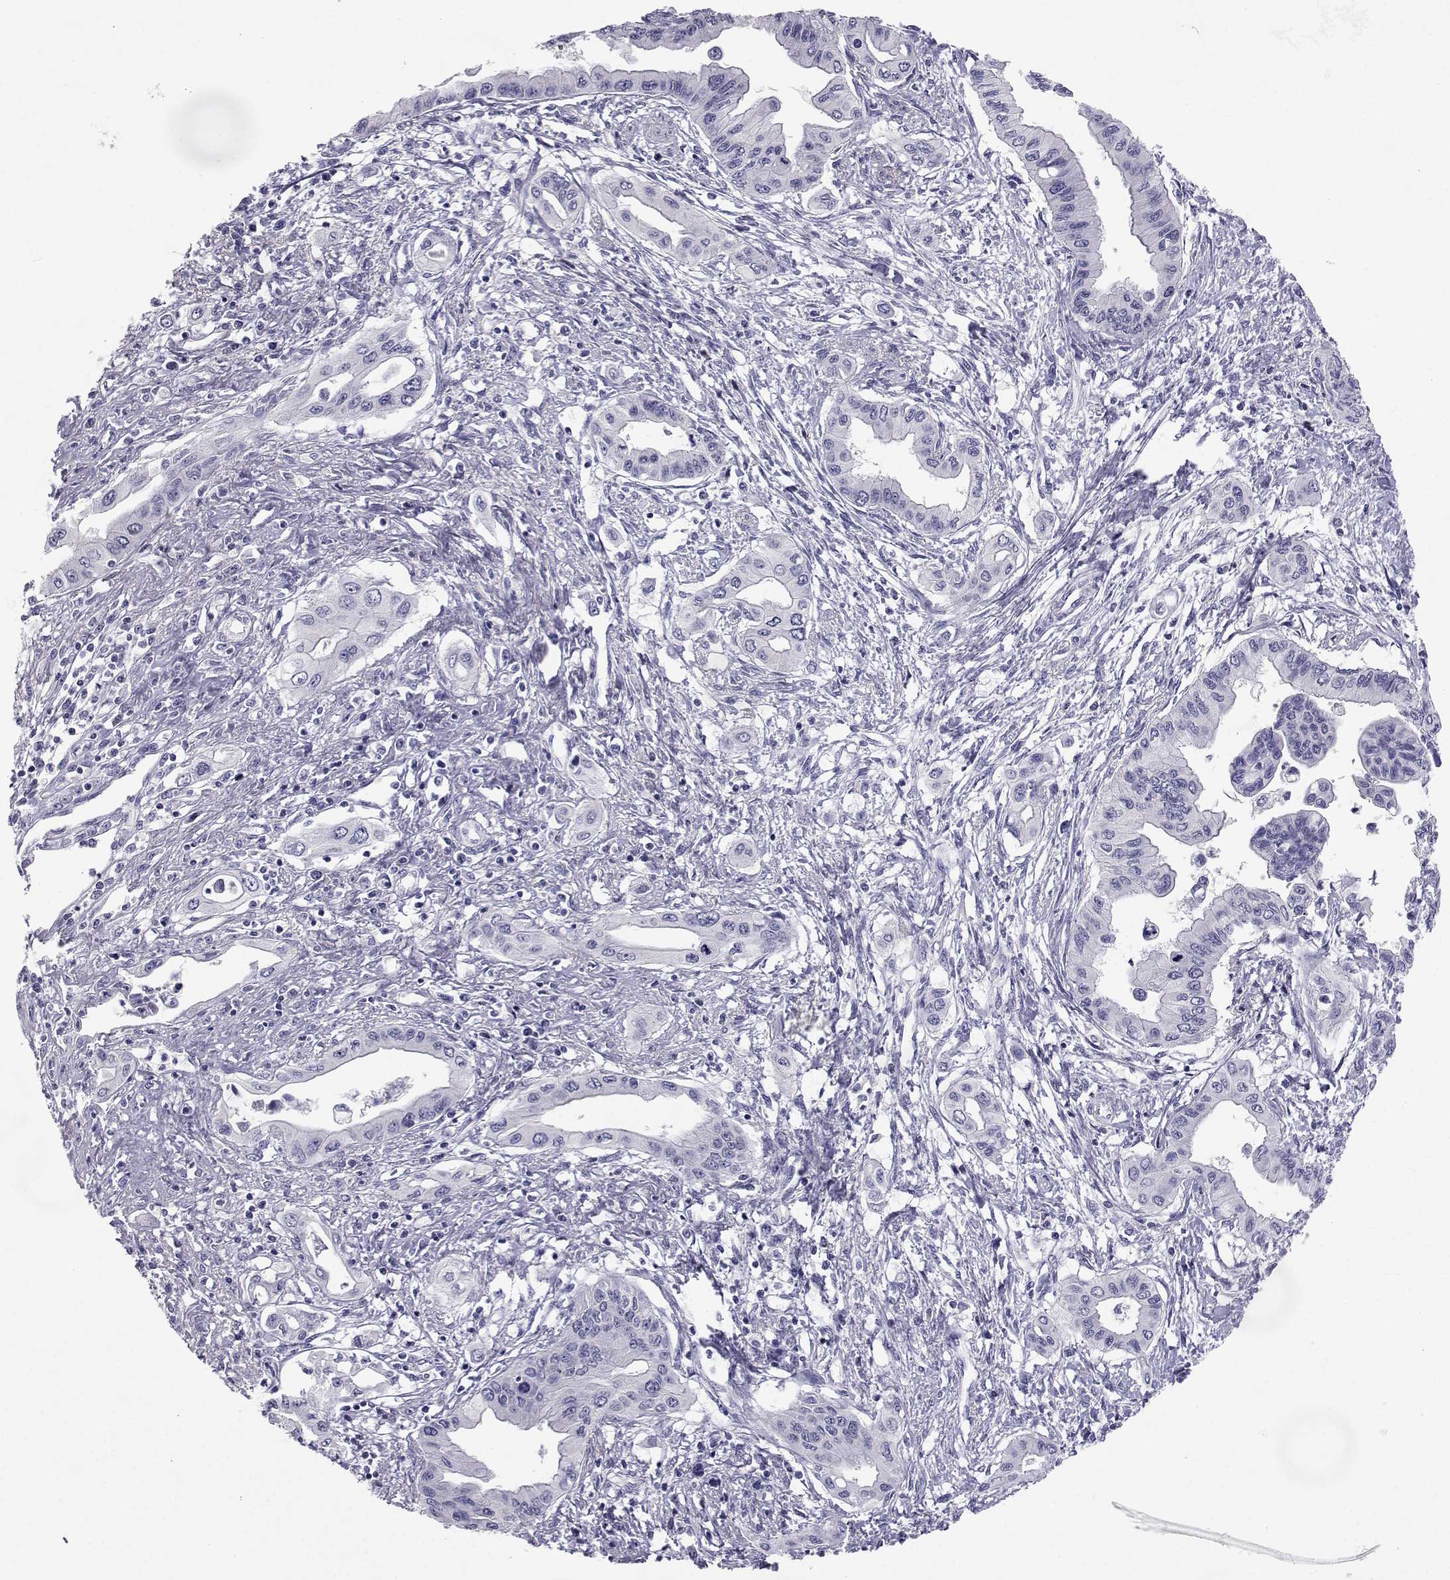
{"staining": {"intensity": "negative", "quantity": "none", "location": "none"}, "tissue": "pancreatic cancer", "cell_type": "Tumor cells", "image_type": "cancer", "snomed": [{"axis": "morphology", "description": "Adenocarcinoma, NOS"}, {"axis": "topography", "description": "Pancreas"}], "caption": "DAB immunohistochemical staining of pancreatic cancer (adenocarcinoma) shows no significant positivity in tumor cells.", "gene": "SLC6A3", "patient": {"sex": "female", "age": 62}}